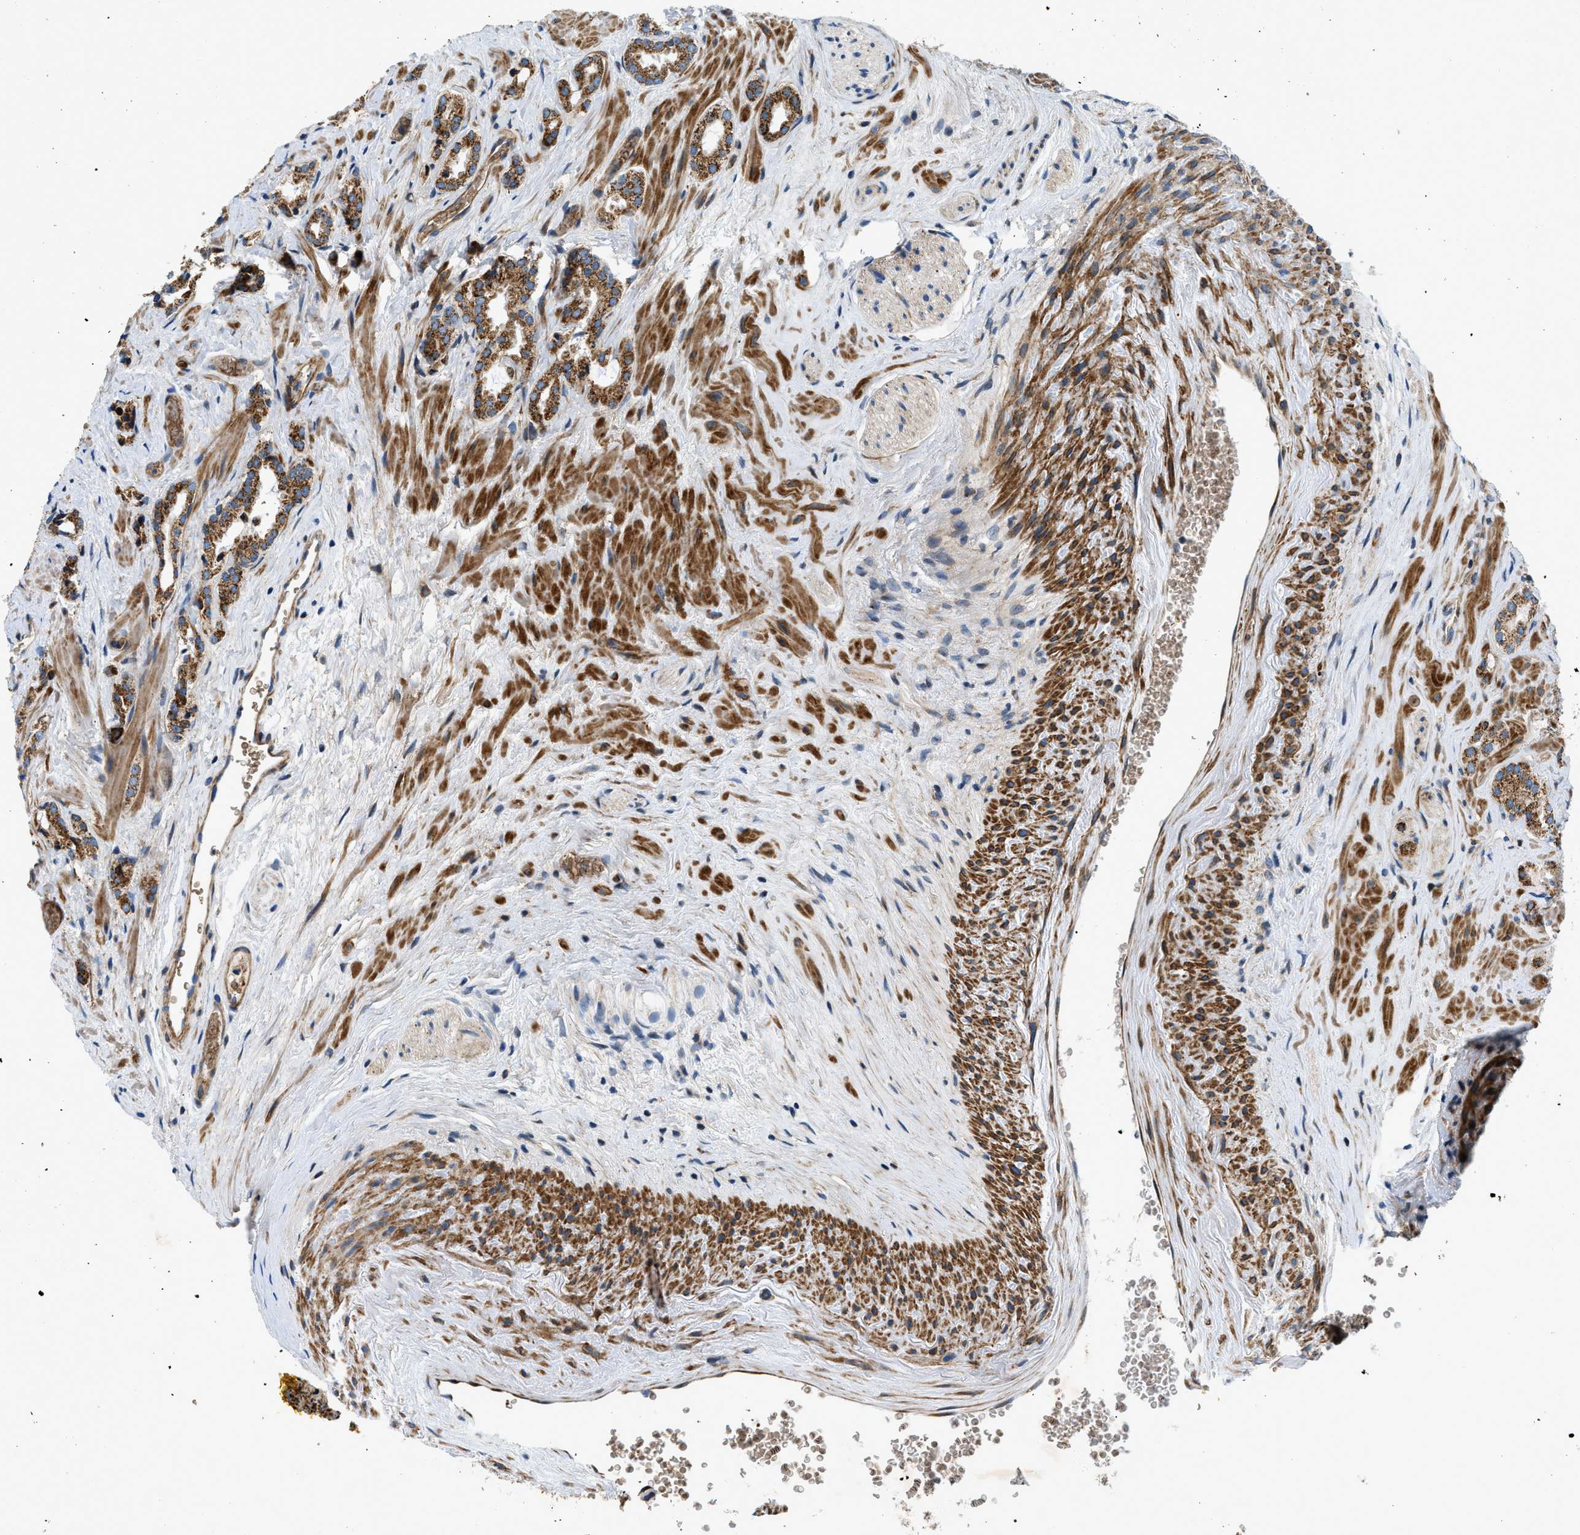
{"staining": {"intensity": "strong", "quantity": ">75%", "location": "cytoplasmic/membranous"}, "tissue": "prostate cancer", "cell_type": "Tumor cells", "image_type": "cancer", "snomed": [{"axis": "morphology", "description": "Adenocarcinoma, High grade"}, {"axis": "topography", "description": "Prostate"}], "caption": "Immunohistochemistry (IHC) of human prostate high-grade adenocarcinoma reveals high levels of strong cytoplasmic/membranous staining in about >75% of tumor cells. (Stains: DAB (3,3'-diaminobenzidine) in brown, nuclei in blue, Microscopy: brightfield microscopy at high magnification).", "gene": "DHODH", "patient": {"sex": "male", "age": 64}}